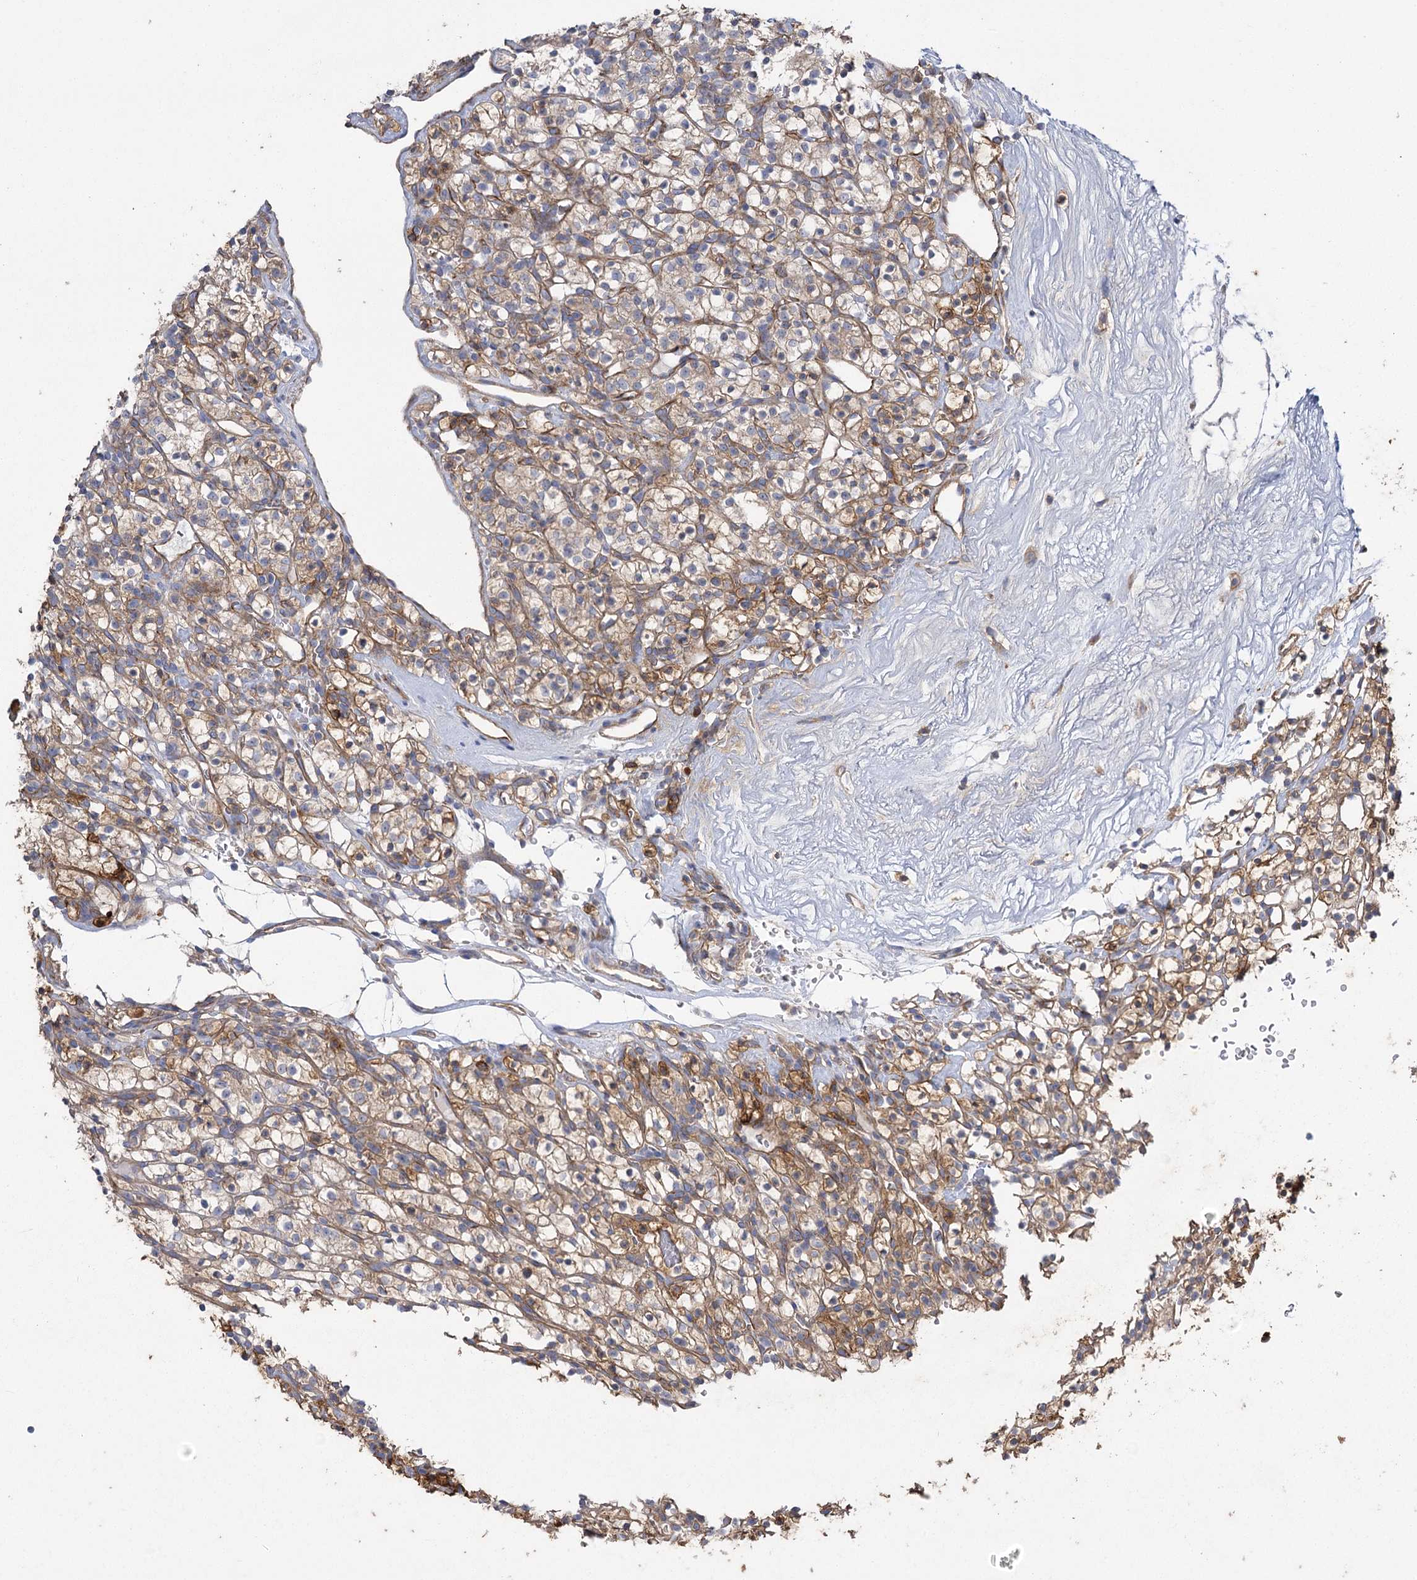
{"staining": {"intensity": "moderate", "quantity": ">75%", "location": "cytoplasmic/membranous"}, "tissue": "renal cancer", "cell_type": "Tumor cells", "image_type": "cancer", "snomed": [{"axis": "morphology", "description": "Adenocarcinoma, NOS"}, {"axis": "topography", "description": "Kidney"}], "caption": "Immunohistochemistry (IHC) staining of renal adenocarcinoma, which exhibits medium levels of moderate cytoplasmic/membranous expression in approximately >75% of tumor cells indicating moderate cytoplasmic/membranous protein positivity. The staining was performed using DAB (3,3'-diaminobenzidine) (brown) for protein detection and nuclei were counterstained in hematoxylin (blue).", "gene": "RMDN2", "patient": {"sex": "female", "age": 57}}